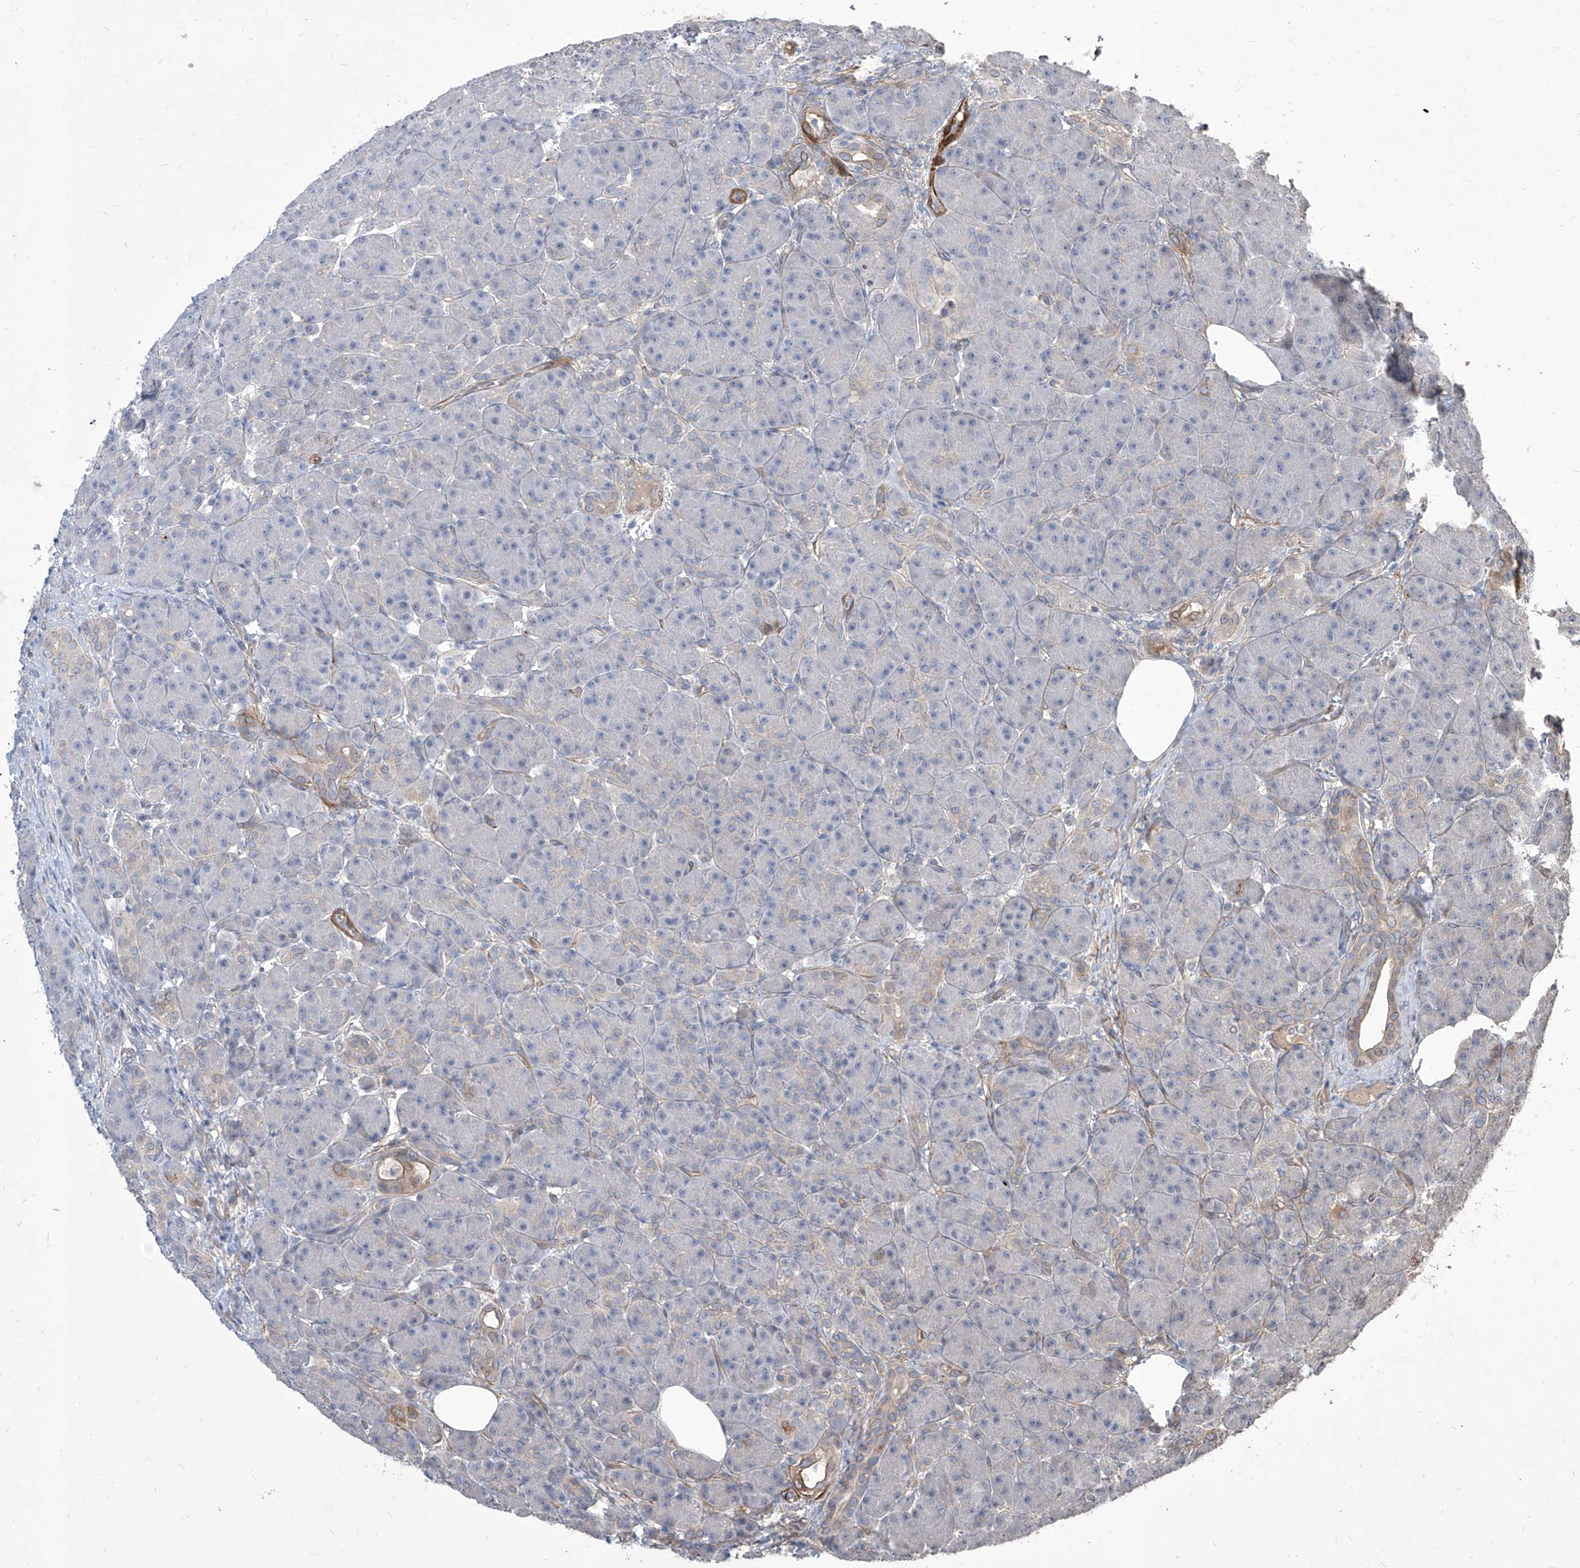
{"staining": {"intensity": "weak", "quantity": "<25%", "location": "cytoplasmic/membranous"}, "tissue": "pancreas", "cell_type": "Exocrine glandular cells", "image_type": "normal", "snomed": [{"axis": "morphology", "description": "Normal tissue, NOS"}, {"axis": "topography", "description": "Pancreas"}], "caption": "Image shows no significant protein staining in exocrine glandular cells of unremarkable pancreas. Brightfield microscopy of immunohistochemistry (IHC) stained with DAB (brown) and hematoxylin (blue), captured at high magnification.", "gene": "FAM83B", "patient": {"sex": "male", "age": 63}}